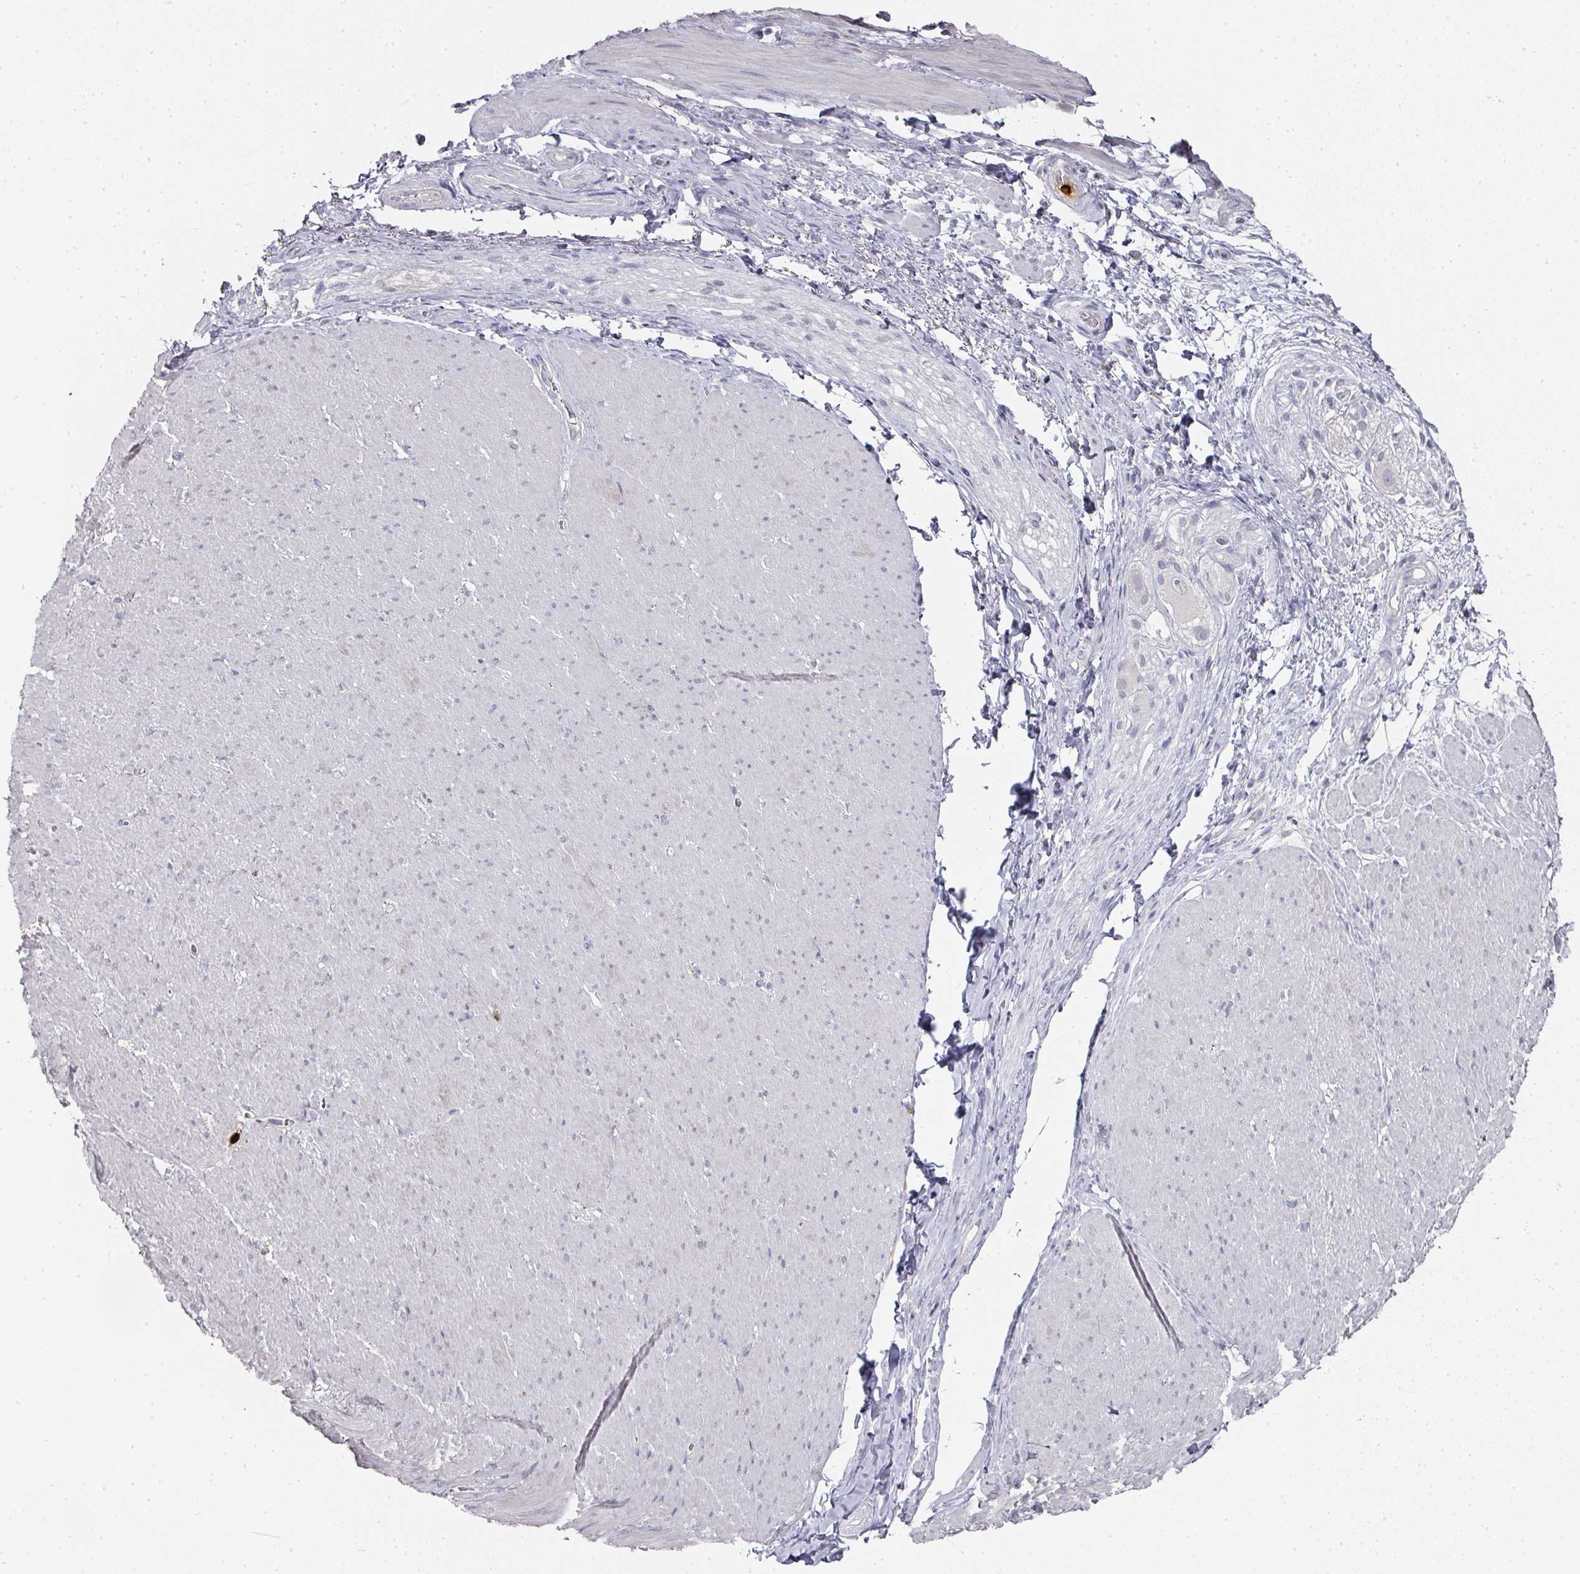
{"staining": {"intensity": "negative", "quantity": "none", "location": "none"}, "tissue": "smooth muscle", "cell_type": "Smooth muscle cells", "image_type": "normal", "snomed": [{"axis": "morphology", "description": "Normal tissue, NOS"}, {"axis": "topography", "description": "Smooth muscle"}, {"axis": "topography", "description": "Rectum"}], "caption": "Image shows no protein staining in smooth muscle cells of unremarkable smooth muscle. The staining was performed using DAB to visualize the protein expression in brown, while the nuclei were stained in blue with hematoxylin (Magnification: 20x).", "gene": "CAMP", "patient": {"sex": "male", "age": 53}}